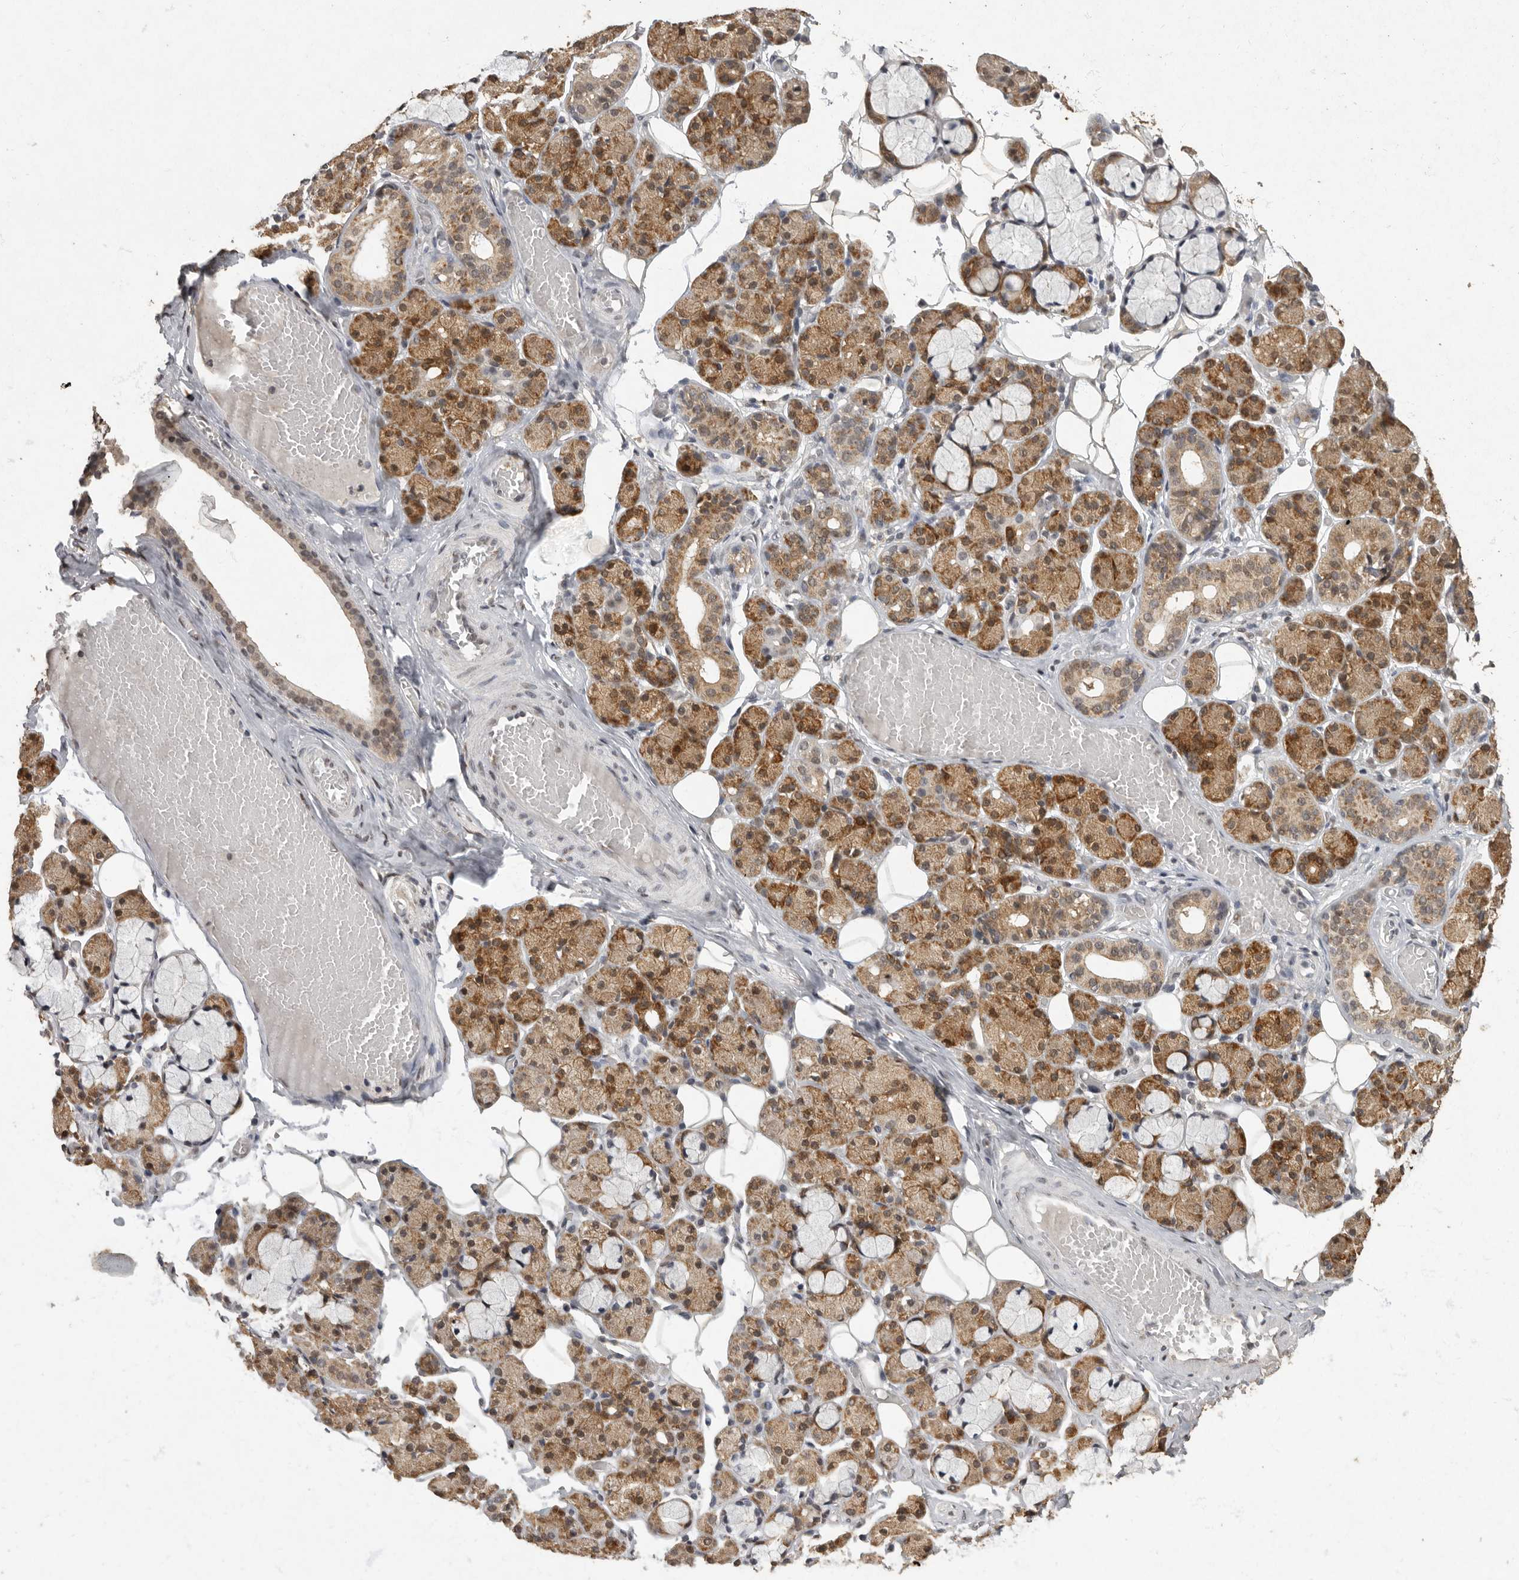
{"staining": {"intensity": "moderate", "quantity": "25%-75%", "location": "cytoplasmic/membranous,nuclear"}, "tissue": "salivary gland", "cell_type": "Glandular cells", "image_type": "normal", "snomed": [{"axis": "morphology", "description": "Normal tissue, NOS"}, {"axis": "topography", "description": "Salivary gland"}], "caption": "A brown stain shows moderate cytoplasmic/membranous,nuclear expression of a protein in glandular cells of benign salivary gland. The staining was performed using DAB to visualize the protein expression in brown, while the nuclei were stained in blue with hematoxylin (Magnification: 20x).", "gene": "NBL1", "patient": {"sex": "male", "age": 63}}